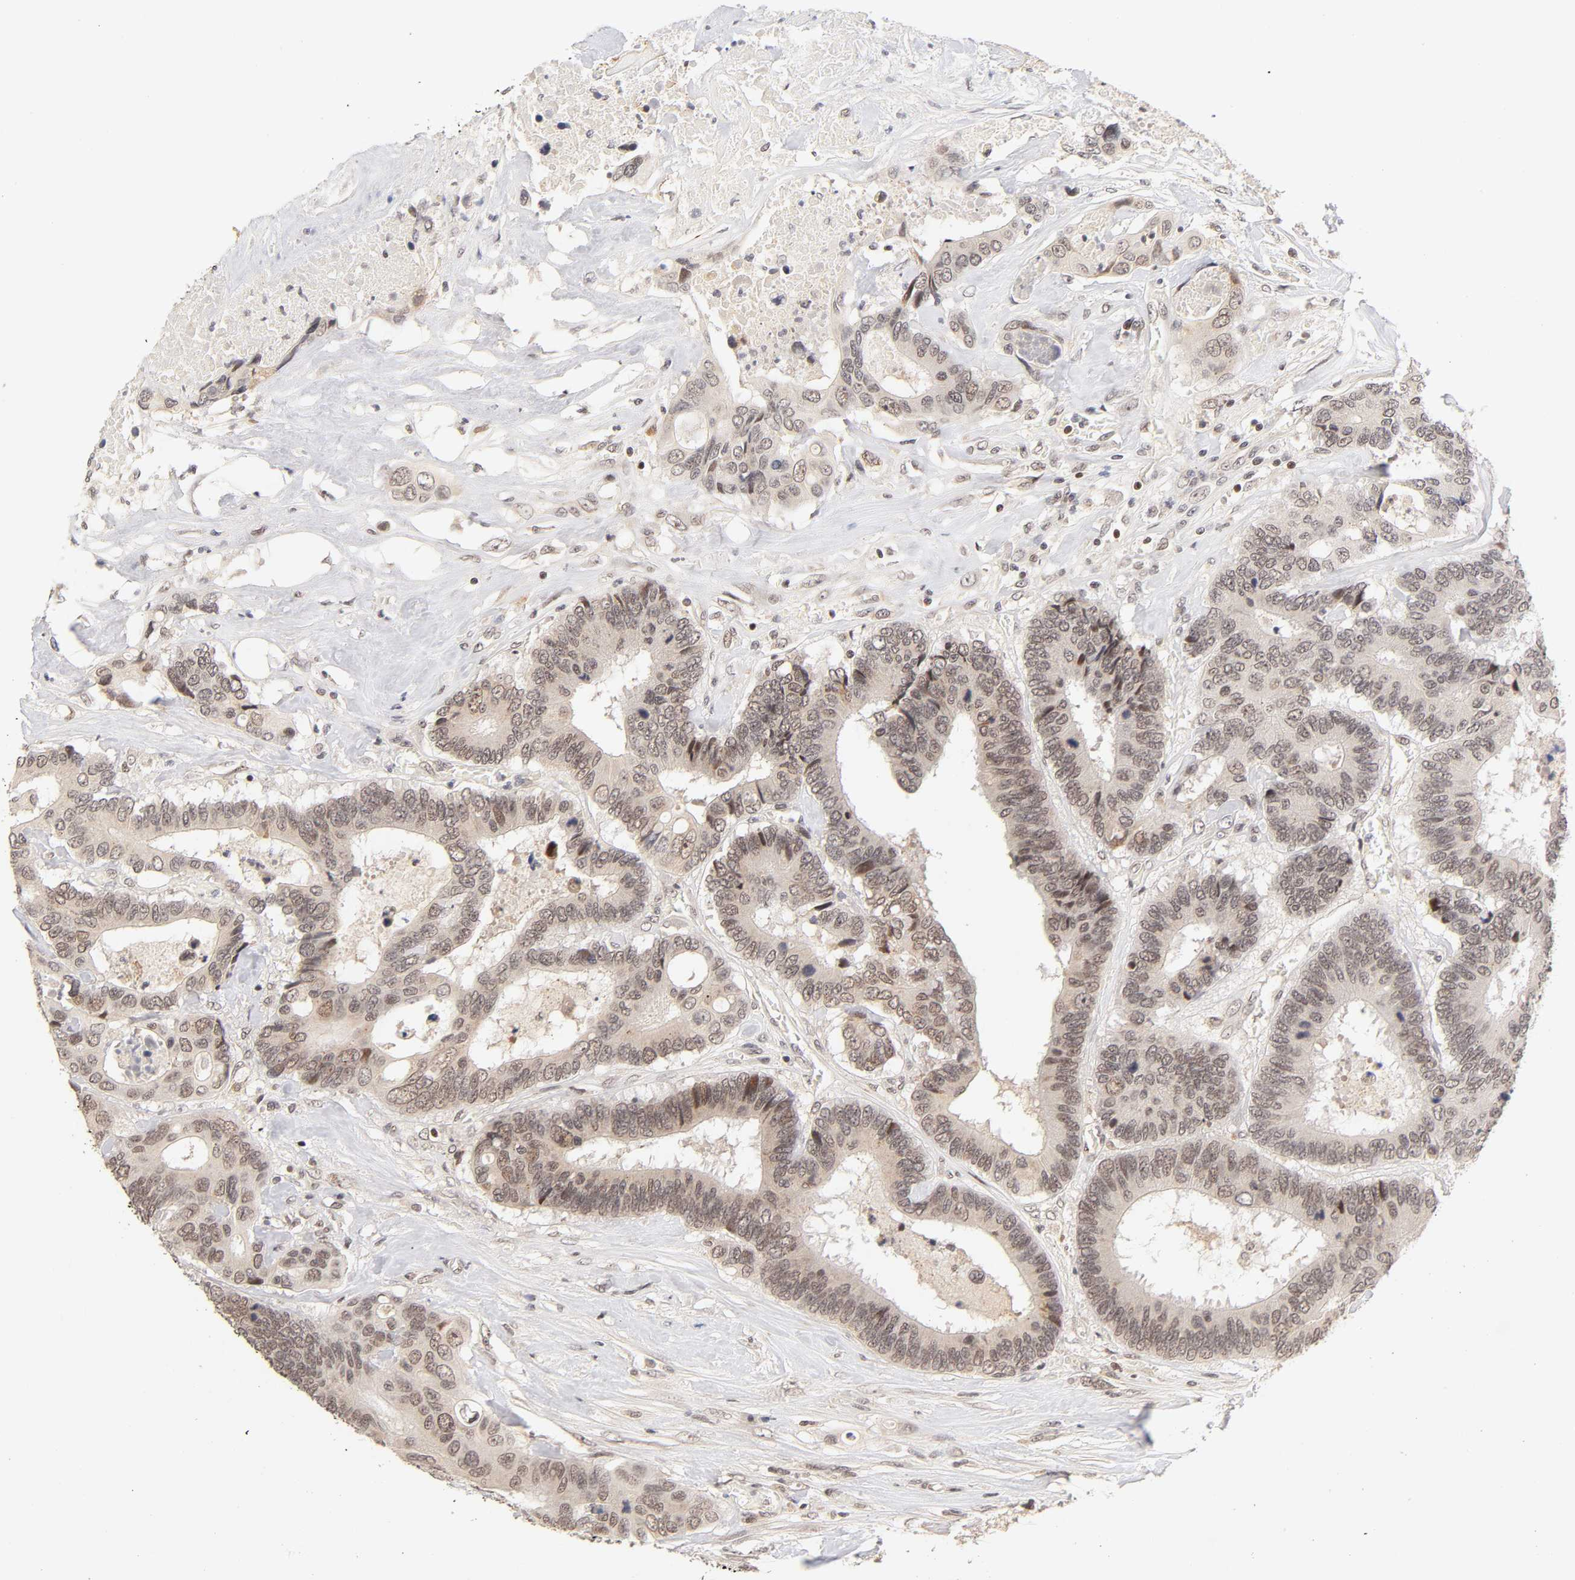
{"staining": {"intensity": "weak", "quantity": "25%-75%", "location": "cytoplasmic/membranous,nuclear"}, "tissue": "colorectal cancer", "cell_type": "Tumor cells", "image_type": "cancer", "snomed": [{"axis": "morphology", "description": "Adenocarcinoma, NOS"}, {"axis": "topography", "description": "Rectum"}], "caption": "High-magnification brightfield microscopy of colorectal adenocarcinoma stained with DAB (brown) and counterstained with hematoxylin (blue). tumor cells exhibit weak cytoplasmic/membranous and nuclear expression is present in about25%-75% of cells.", "gene": "TAF10", "patient": {"sex": "male", "age": 55}}